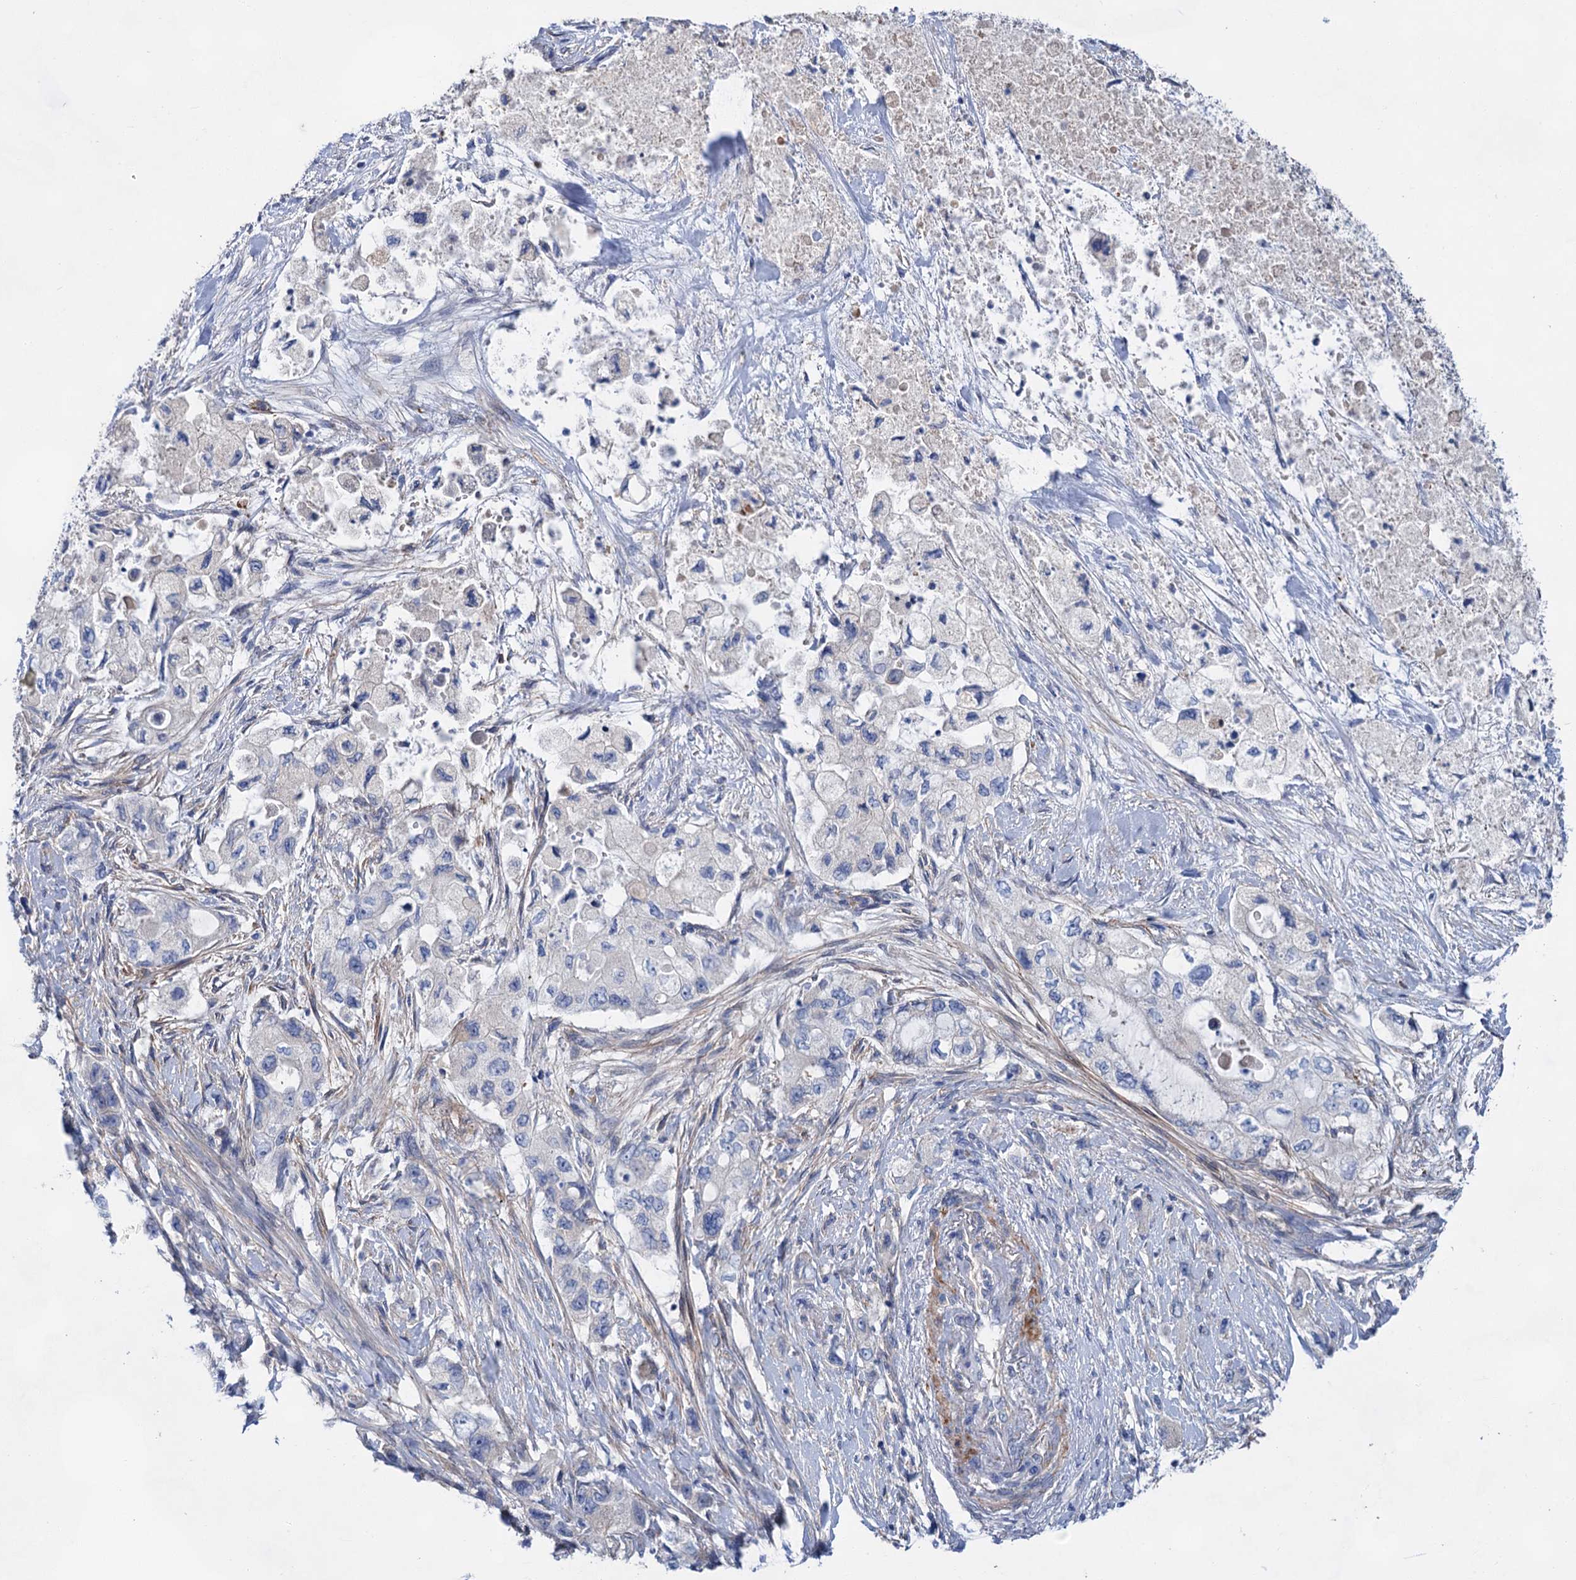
{"staining": {"intensity": "negative", "quantity": "none", "location": "none"}, "tissue": "pancreatic cancer", "cell_type": "Tumor cells", "image_type": "cancer", "snomed": [{"axis": "morphology", "description": "Adenocarcinoma, NOS"}, {"axis": "topography", "description": "Pancreas"}], "caption": "IHC micrograph of neoplastic tissue: human pancreatic cancer (adenocarcinoma) stained with DAB (3,3'-diaminobenzidine) reveals no significant protein positivity in tumor cells.", "gene": "GPR155", "patient": {"sex": "female", "age": 73}}